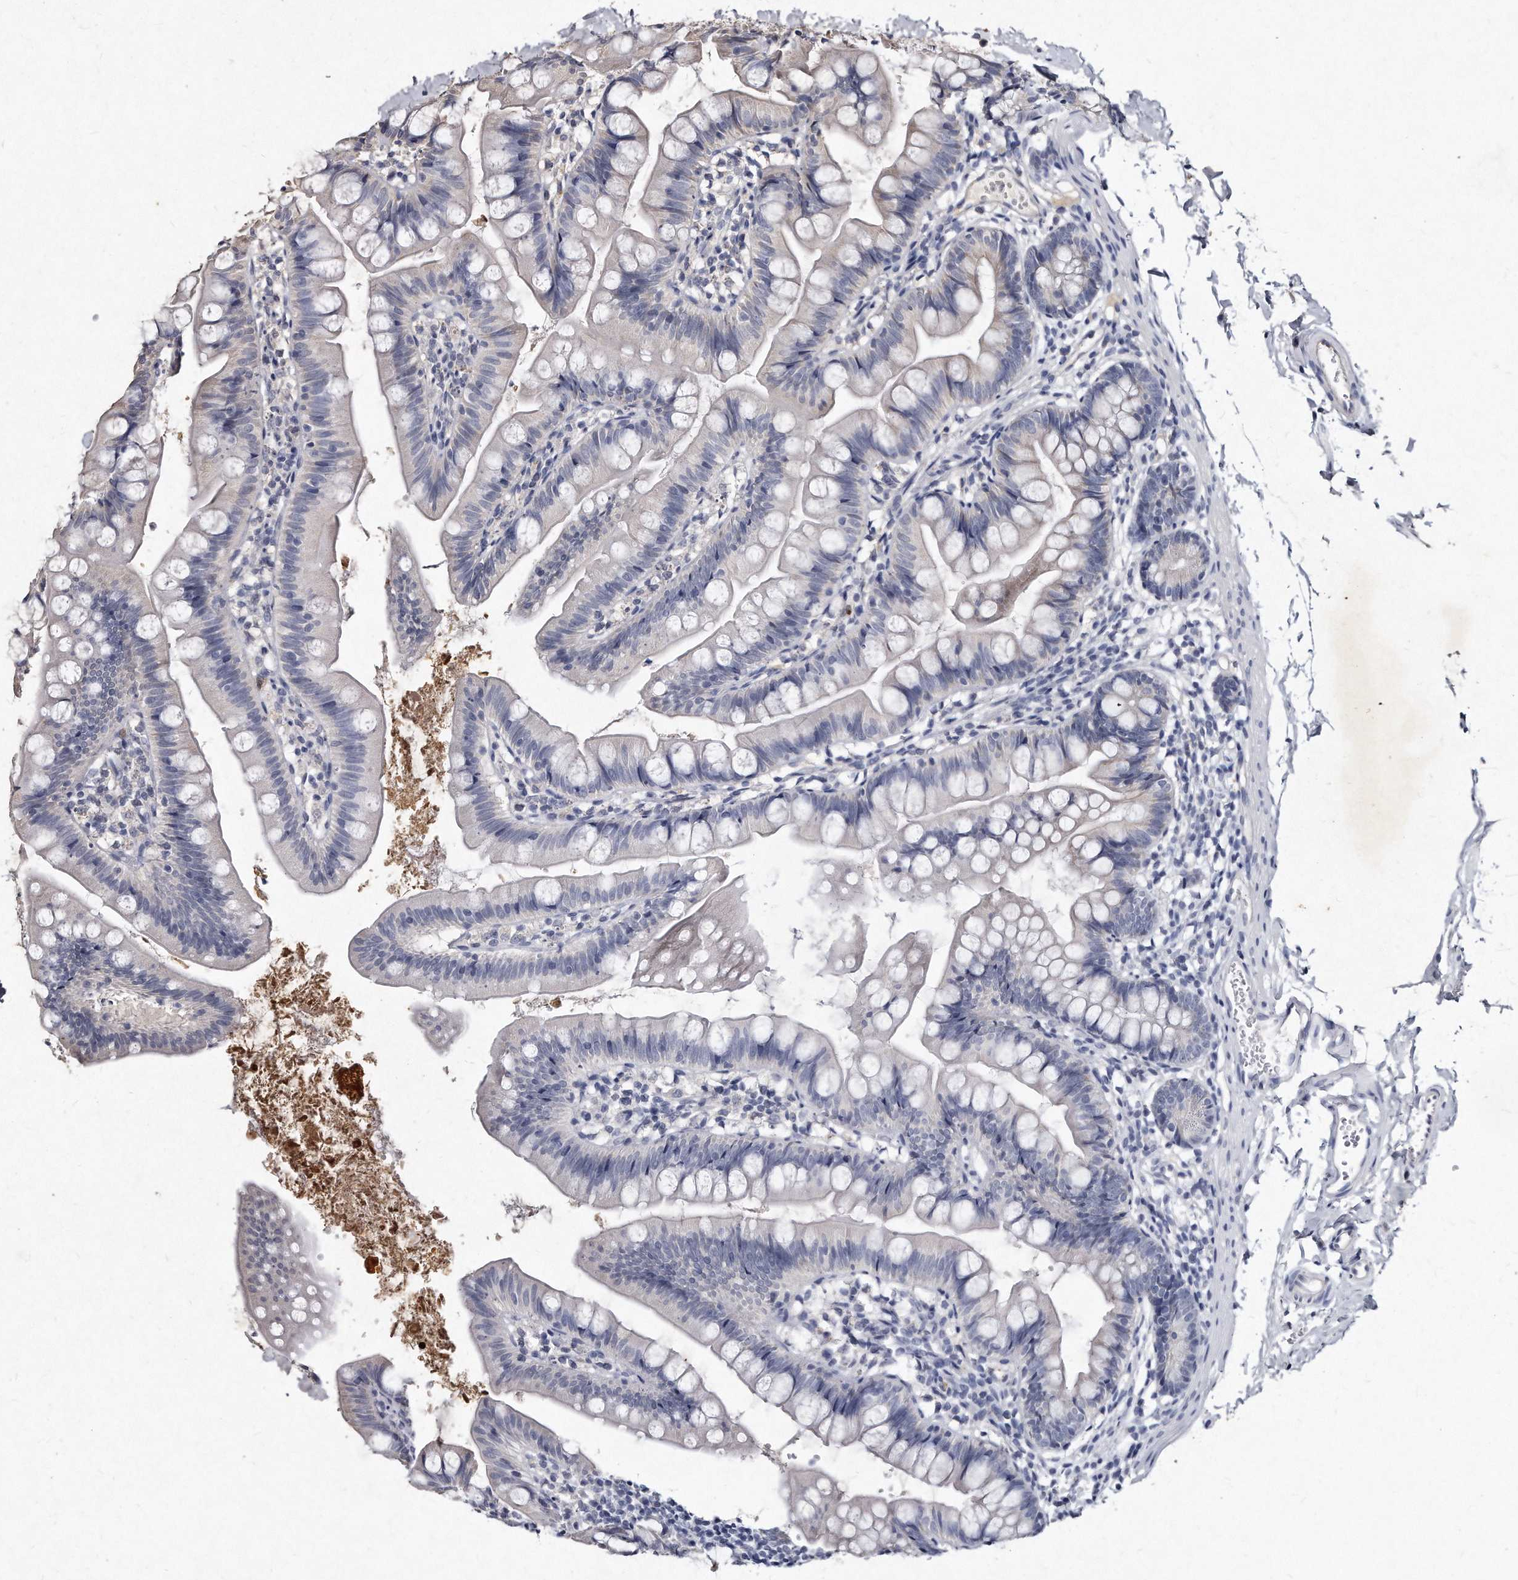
{"staining": {"intensity": "moderate", "quantity": "<25%", "location": "cytoplasmic/membranous"}, "tissue": "small intestine", "cell_type": "Glandular cells", "image_type": "normal", "snomed": [{"axis": "morphology", "description": "Normal tissue, NOS"}, {"axis": "topography", "description": "Small intestine"}], "caption": "DAB (3,3'-diaminobenzidine) immunohistochemical staining of benign human small intestine displays moderate cytoplasmic/membranous protein positivity in about <25% of glandular cells.", "gene": "KLHDC3", "patient": {"sex": "male", "age": 7}}